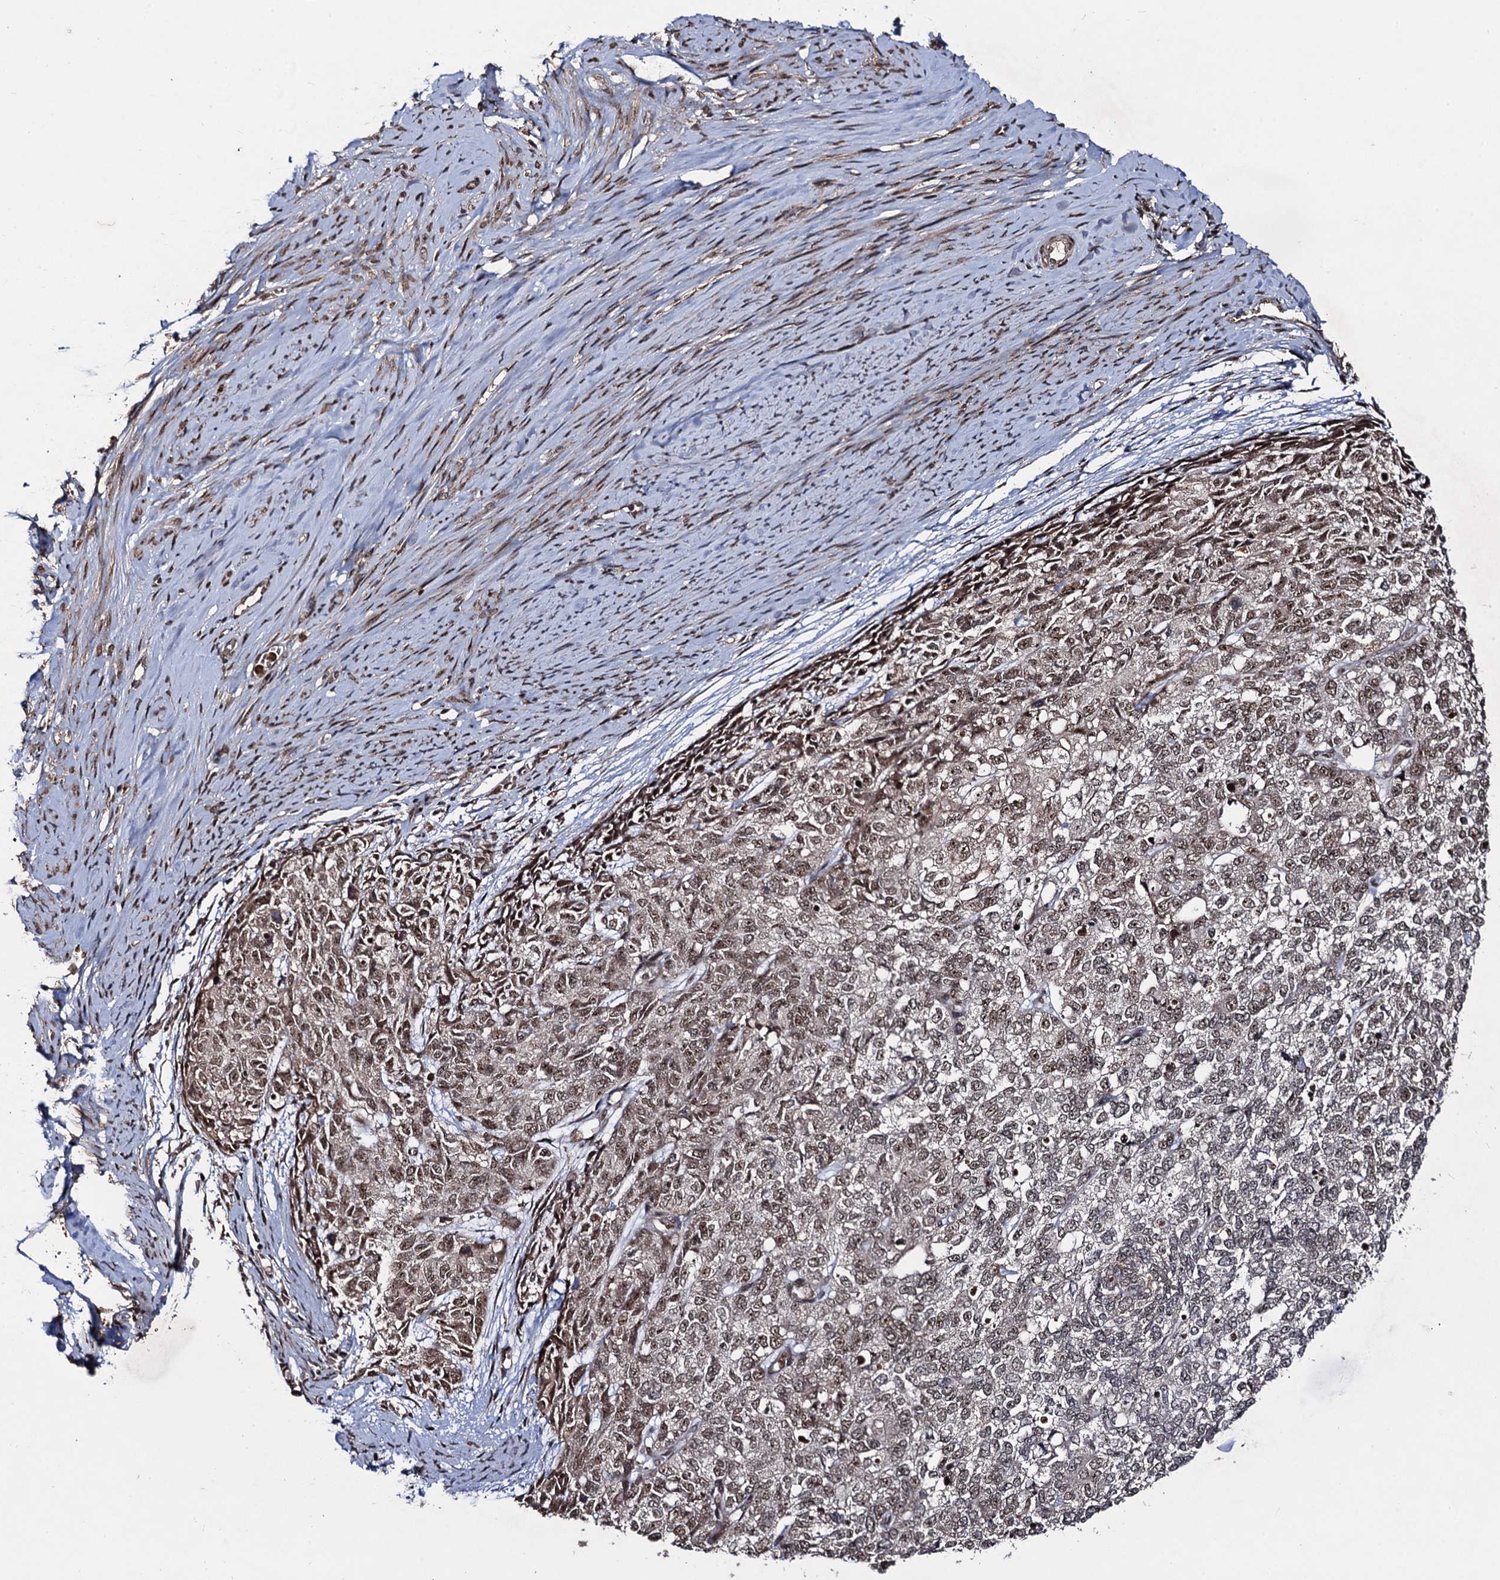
{"staining": {"intensity": "weak", "quantity": ">75%", "location": "nuclear"}, "tissue": "cervical cancer", "cell_type": "Tumor cells", "image_type": "cancer", "snomed": [{"axis": "morphology", "description": "Squamous cell carcinoma, NOS"}, {"axis": "topography", "description": "Cervix"}], "caption": "Weak nuclear expression is appreciated in approximately >75% of tumor cells in squamous cell carcinoma (cervical).", "gene": "SFSWAP", "patient": {"sex": "female", "age": 63}}